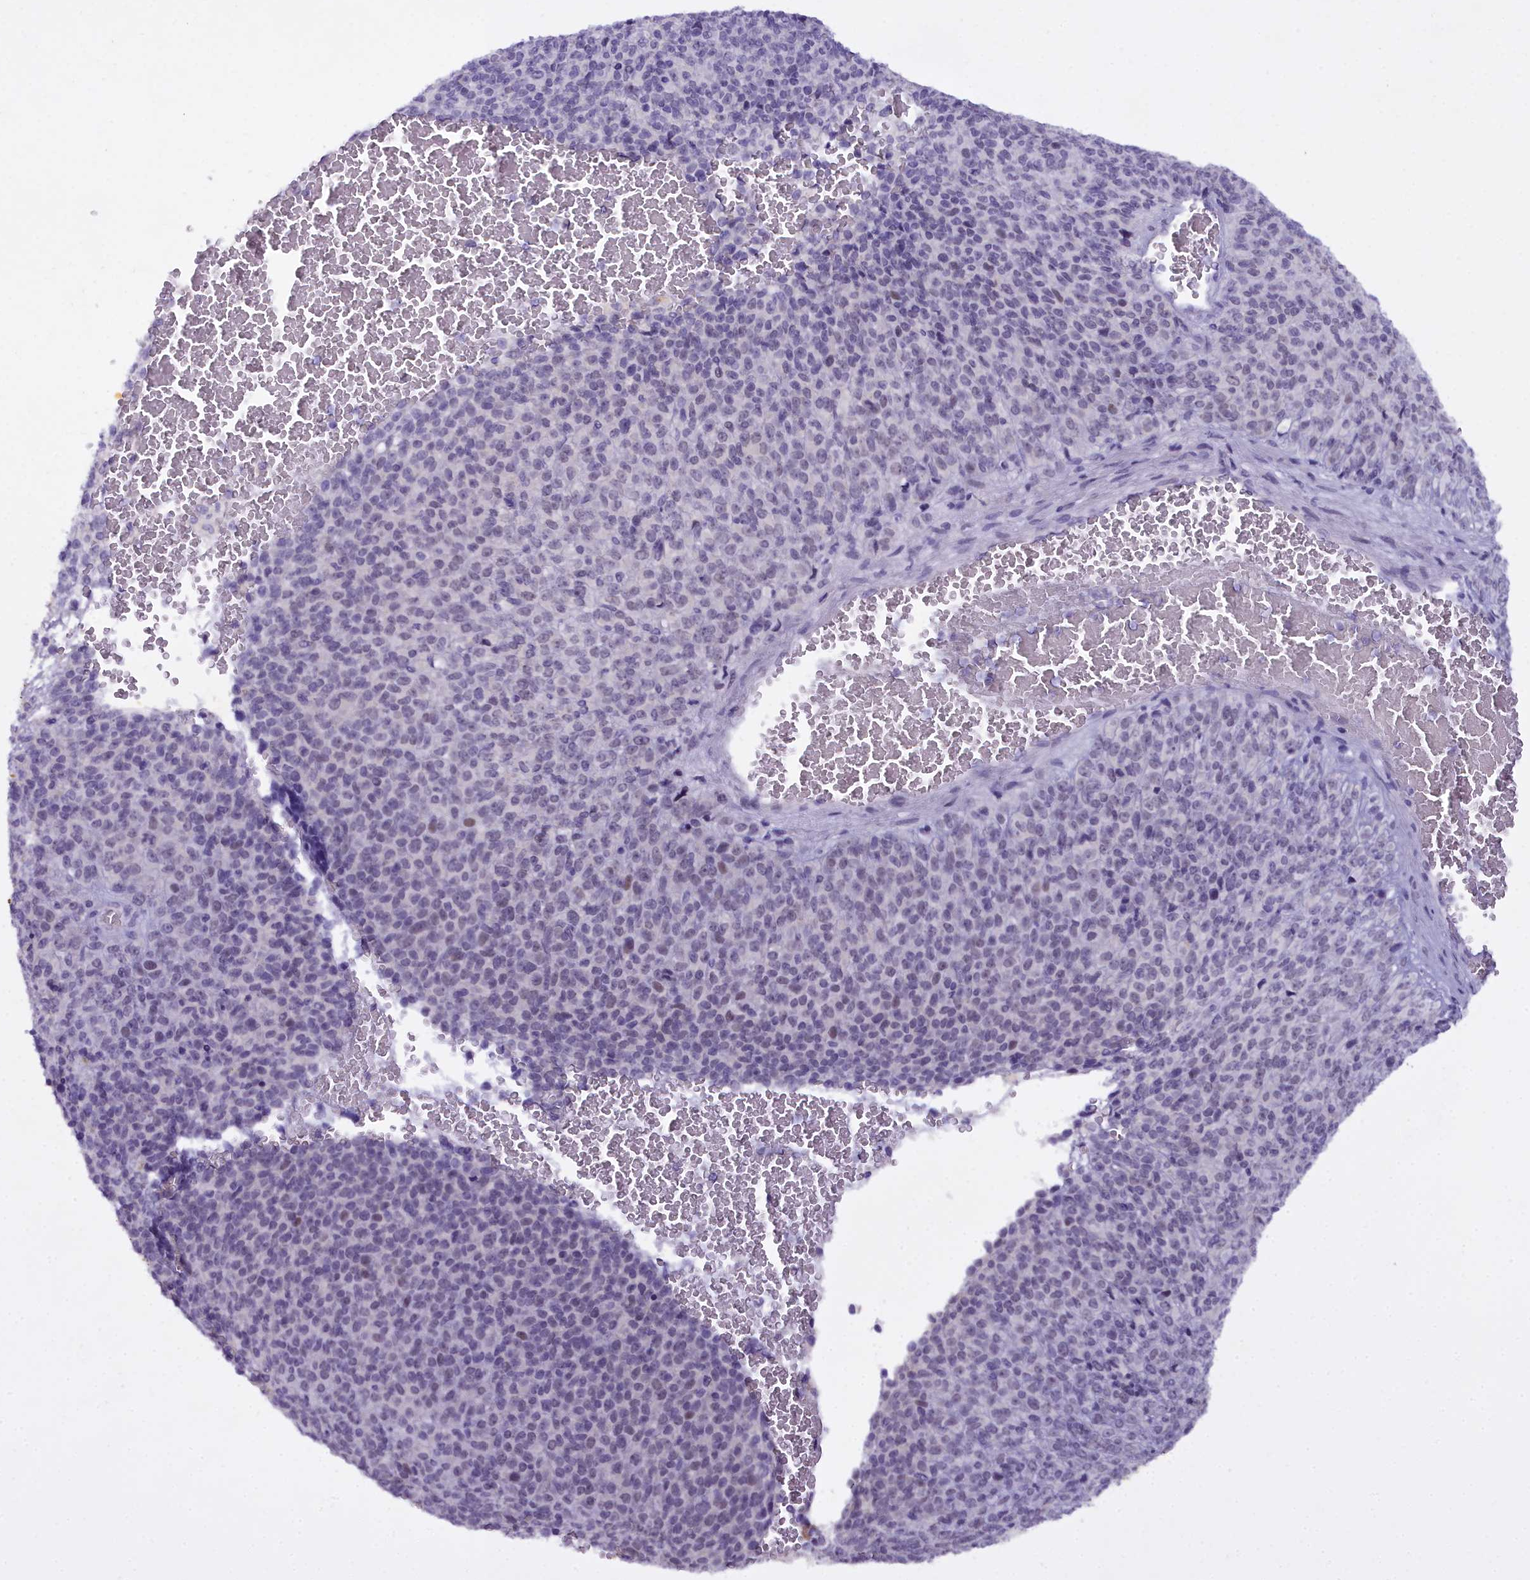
{"staining": {"intensity": "weak", "quantity": "<25%", "location": "nuclear"}, "tissue": "melanoma", "cell_type": "Tumor cells", "image_type": "cancer", "snomed": [{"axis": "morphology", "description": "Malignant melanoma, Metastatic site"}, {"axis": "topography", "description": "Brain"}], "caption": "This photomicrograph is of melanoma stained with immunohistochemistry to label a protein in brown with the nuclei are counter-stained blue. There is no staining in tumor cells.", "gene": "OSTN", "patient": {"sex": "female", "age": 56}}